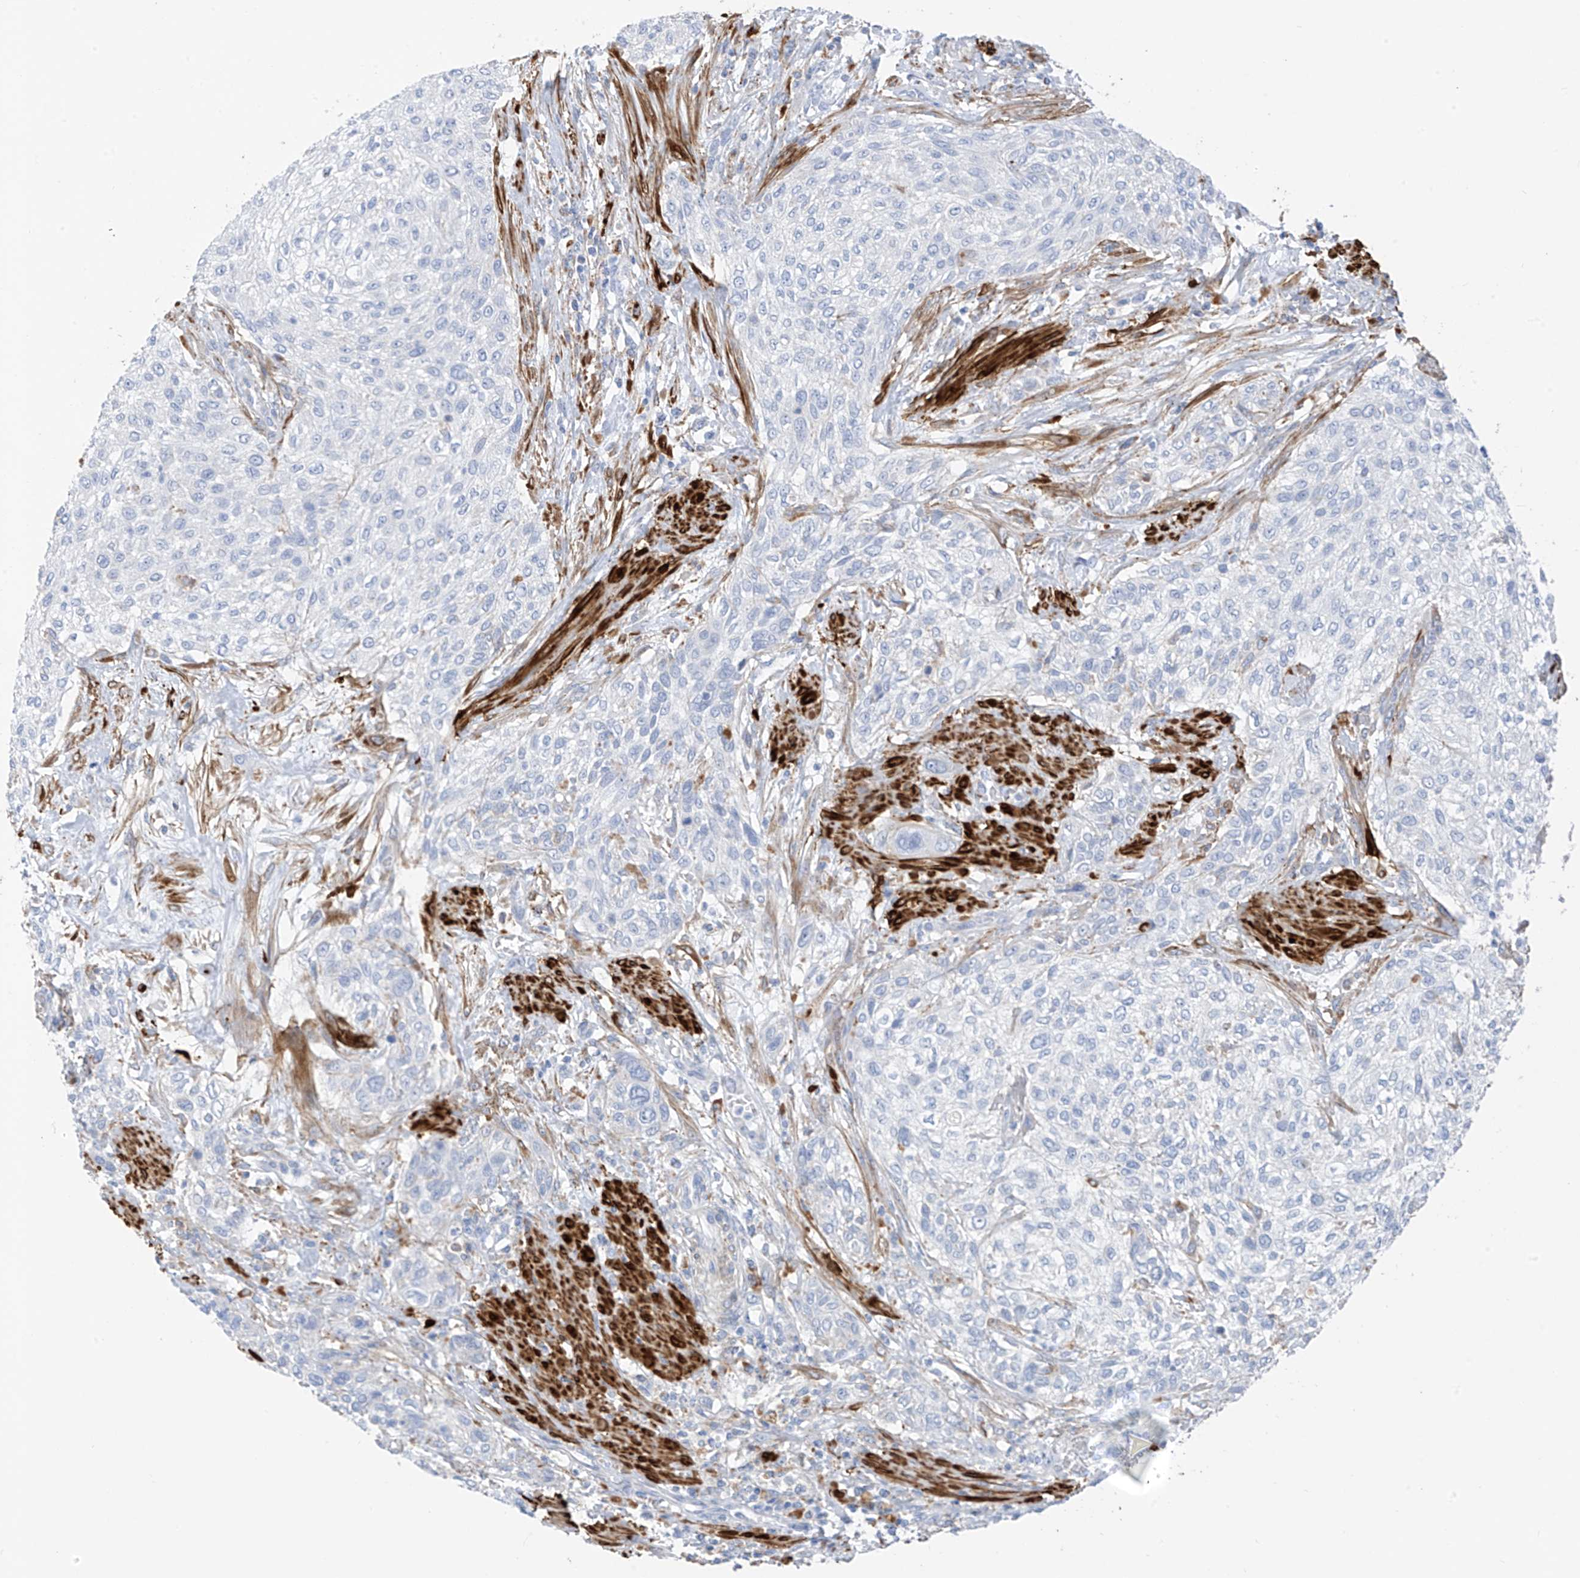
{"staining": {"intensity": "negative", "quantity": "none", "location": "none"}, "tissue": "urothelial cancer", "cell_type": "Tumor cells", "image_type": "cancer", "snomed": [{"axis": "morphology", "description": "Urothelial carcinoma, High grade"}, {"axis": "topography", "description": "Urinary bladder"}], "caption": "IHC of urothelial carcinoma (high-grade) reveals no staining in tumor cells.", "gene": "GLMP", "patient": {"sex": "male", "age": 35}}